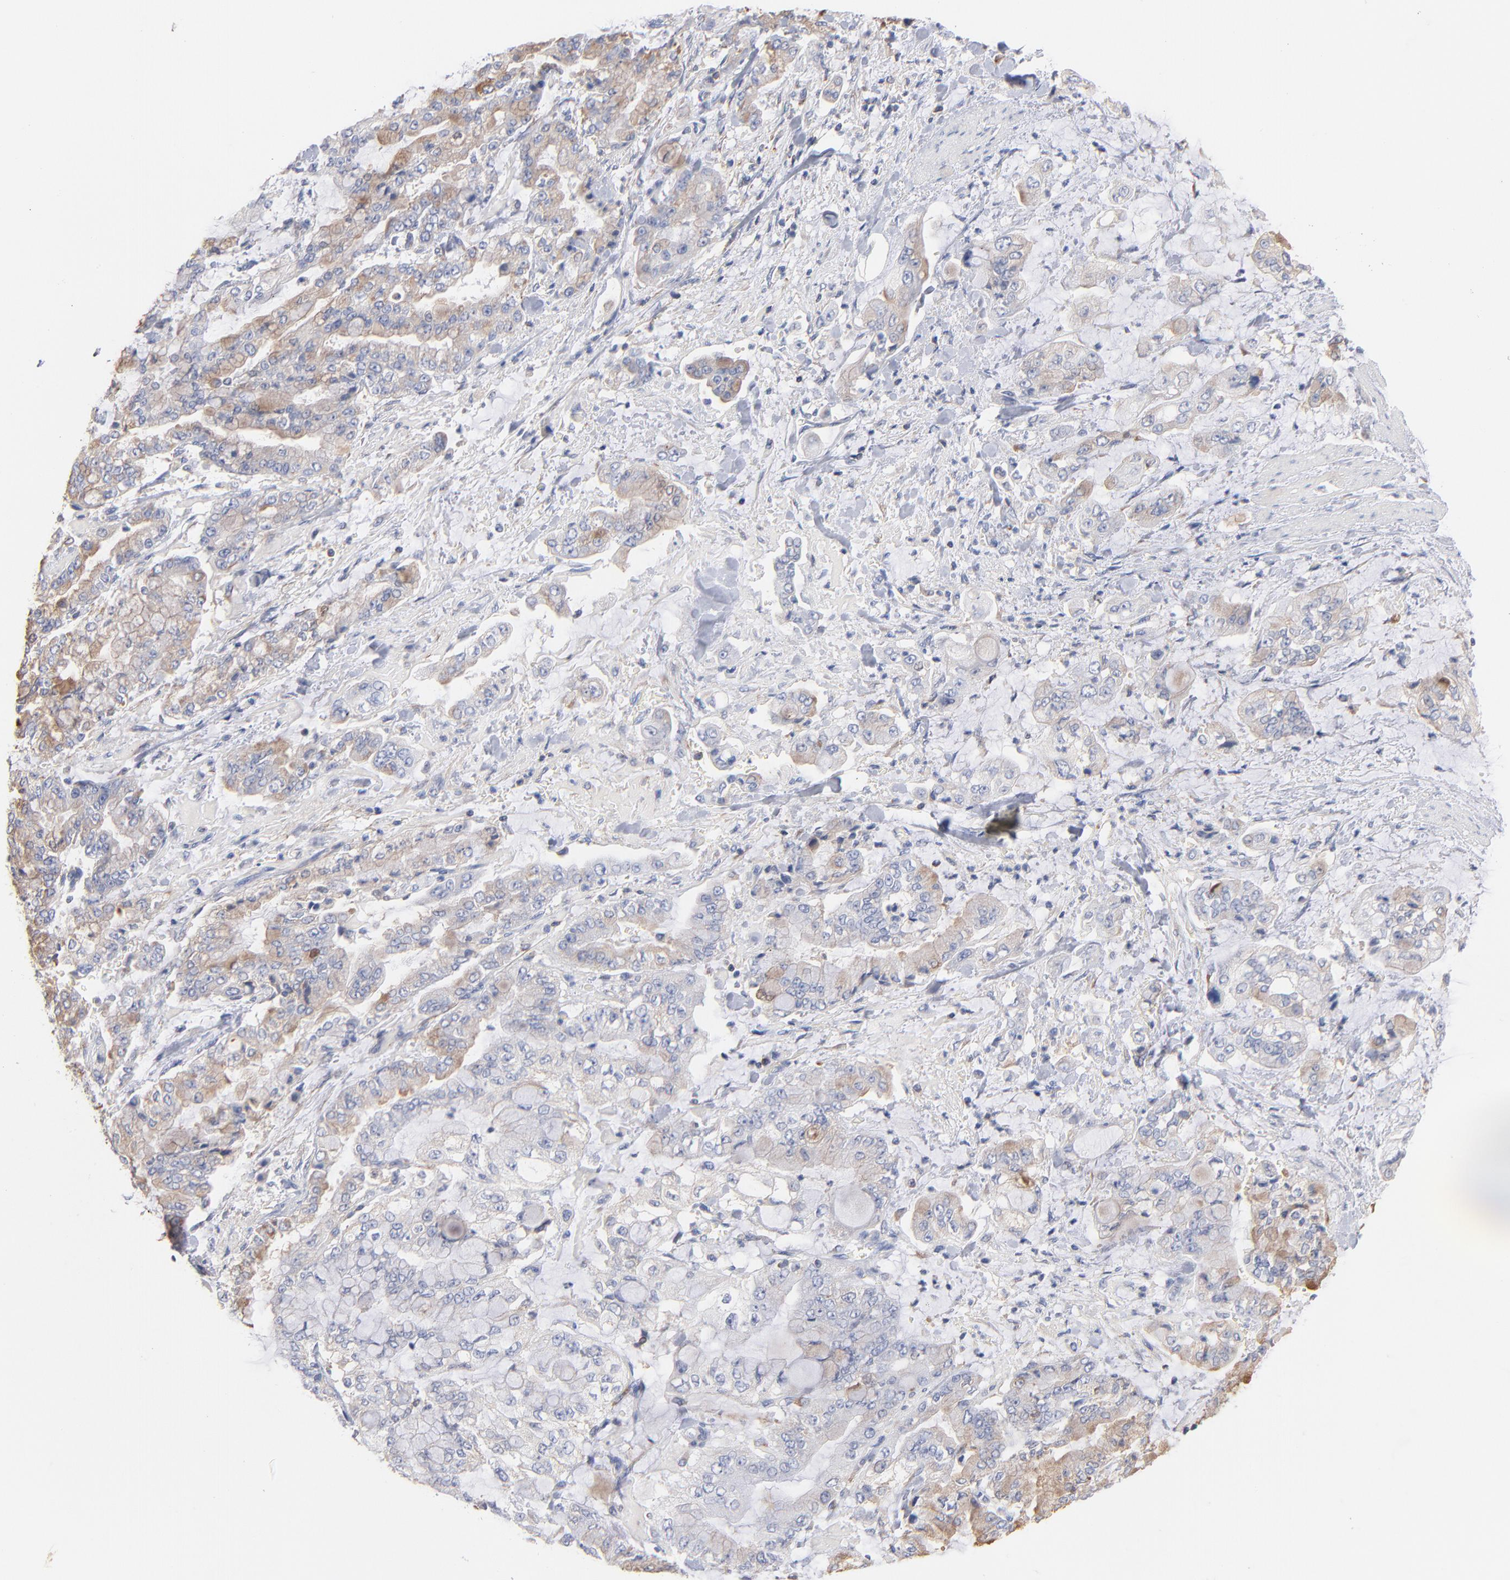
{"staining": {"intensity": "weak", "quantity": ">75%", "location": "cytoplasmic/membranous"}, "tissue": "stomach cancer", "cell_type": "Tumor cells", "image_type": "cancer", "snomed": [{"axis": "morphology", "description": "Normal tissue, NOS"}, {"axis": "morphology", "description": "Adenocarcinoma, NOS"}, {"axis": "topography", "description": "Stomach, upper"}, {"axis": "topography", "description": "Stomach"}], "caption": "Immunohistochemical staining of human stomach cancer demonstrates low levels of weak cytoplasmic/membranous protein expression in about >75% of tumor cells.", "gene": "SEPTIN6", "patient": {"sex": "male", "age": 76}}